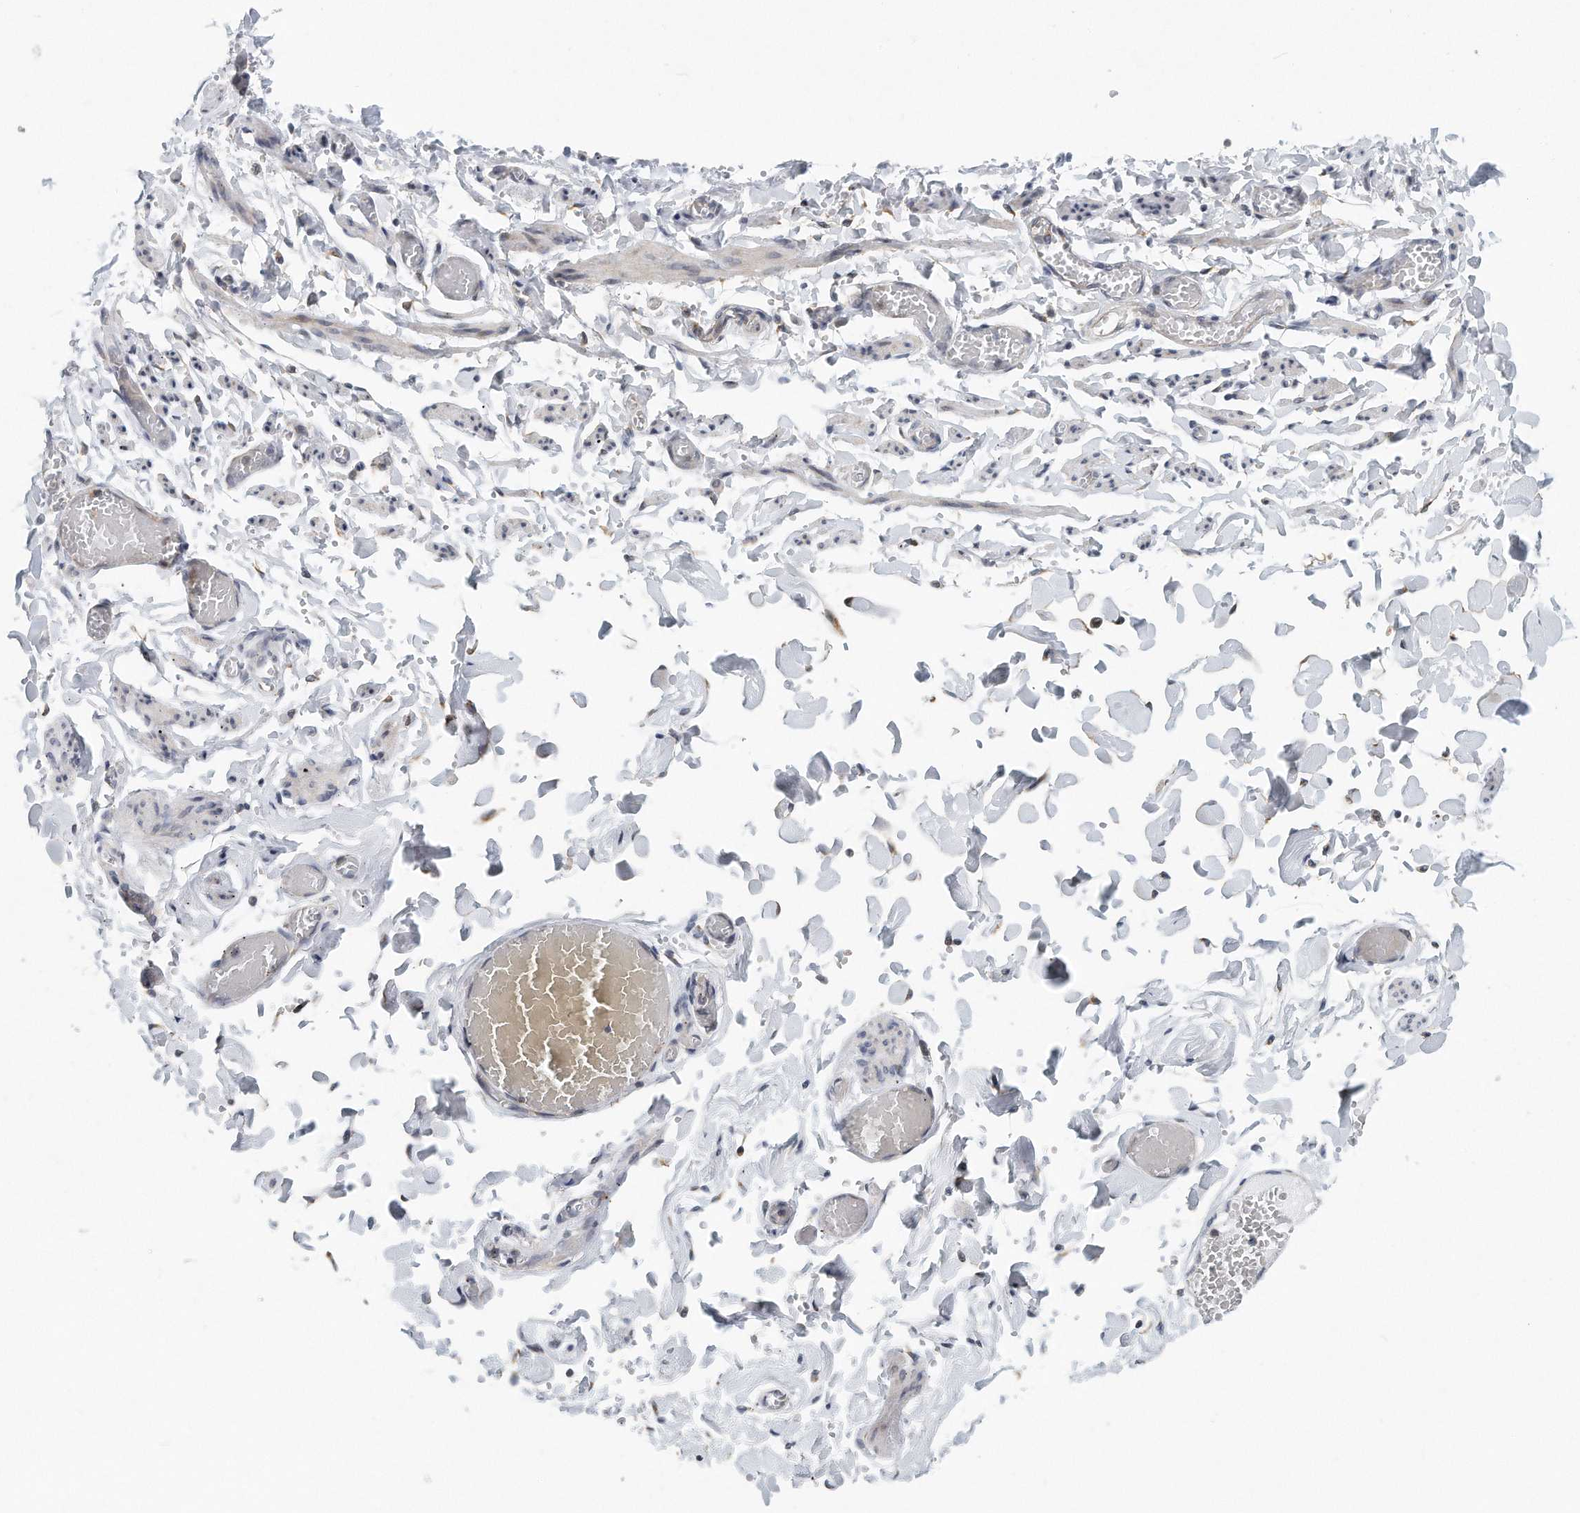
{"staining": {"intensity": "negative", "quantity": "none", "location": "none"}, "tissue": "adipose tissue", "cell_type": "Adipocytes", "image_type": "normal", "snomed": [{"axis": "morphology", "description": "Normal tissue, NOS"}, {"axis": "topography", "description": "Vascular tissue"}, {"axis": "topography", "description": "Fallopian tube"}, {"axis": "topography", "description": "Ovary"}], "caption": "Immunohistochemistry (IHC) of unremarkable adipose tissue exhibits no expression in adipocytes.", "gene": "VLDLR", "patient": {"sex": "female", "age": 67}}